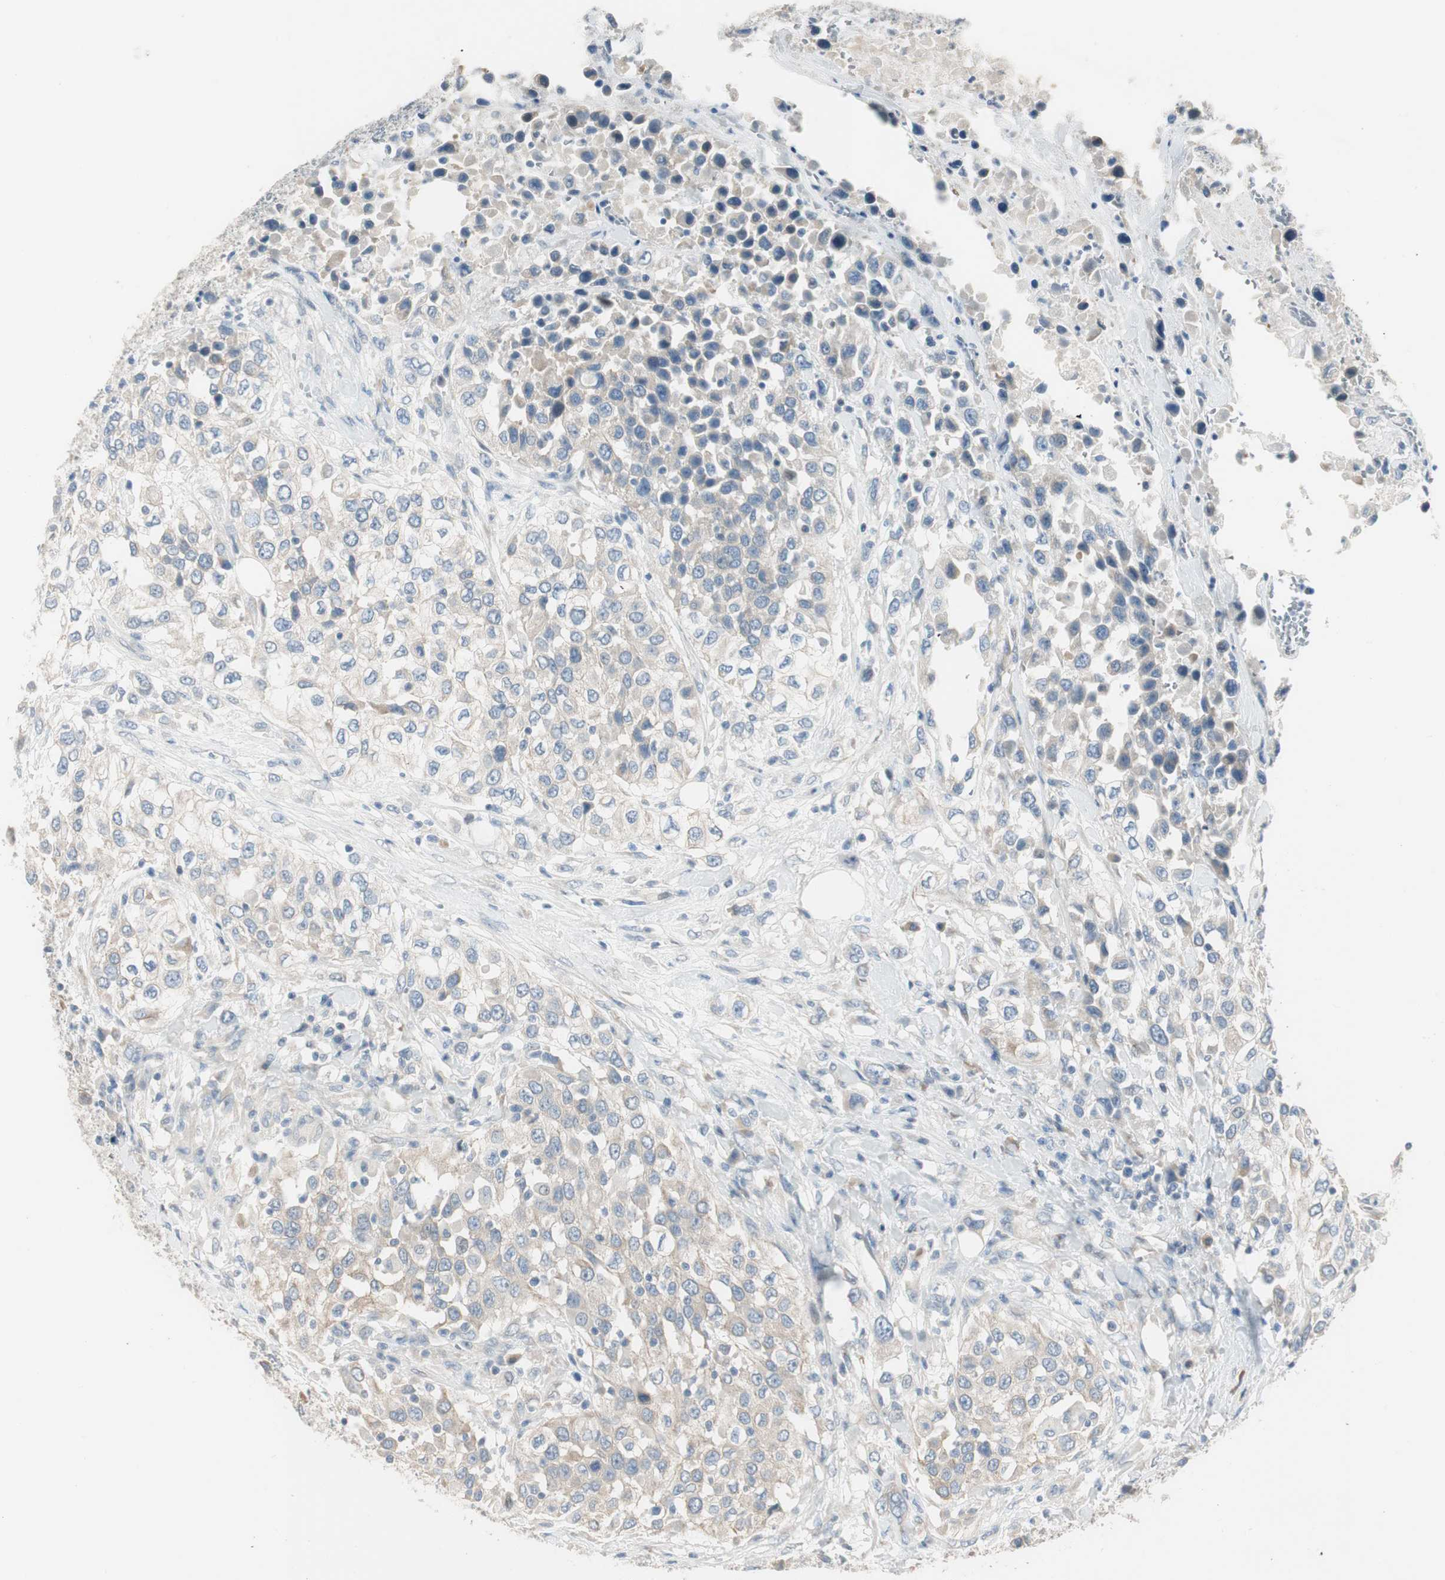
{"staining": {"intensity": "weak", "quantity": "25%-75%", "location": "cytoplasmic/membranous"}, "tissue": "urothelial cancer", "cell_type": "Tumor cells", "image_type": "cancer", "snomed": [{"axis": "morphology", "description": "Urothelial carcinoma, High grade"}, {"axis": "topography", "description": "Urinary bladder"}], "caption": "Immunohistochemistry (DAB) staining of human urothelial cancer reveals weak cytoplasmic/membranous protein positivity in approximately 25%-75% of tumor cells.", "gene": "SPINK4", "patient": {"sex": "female", "age": 80}}